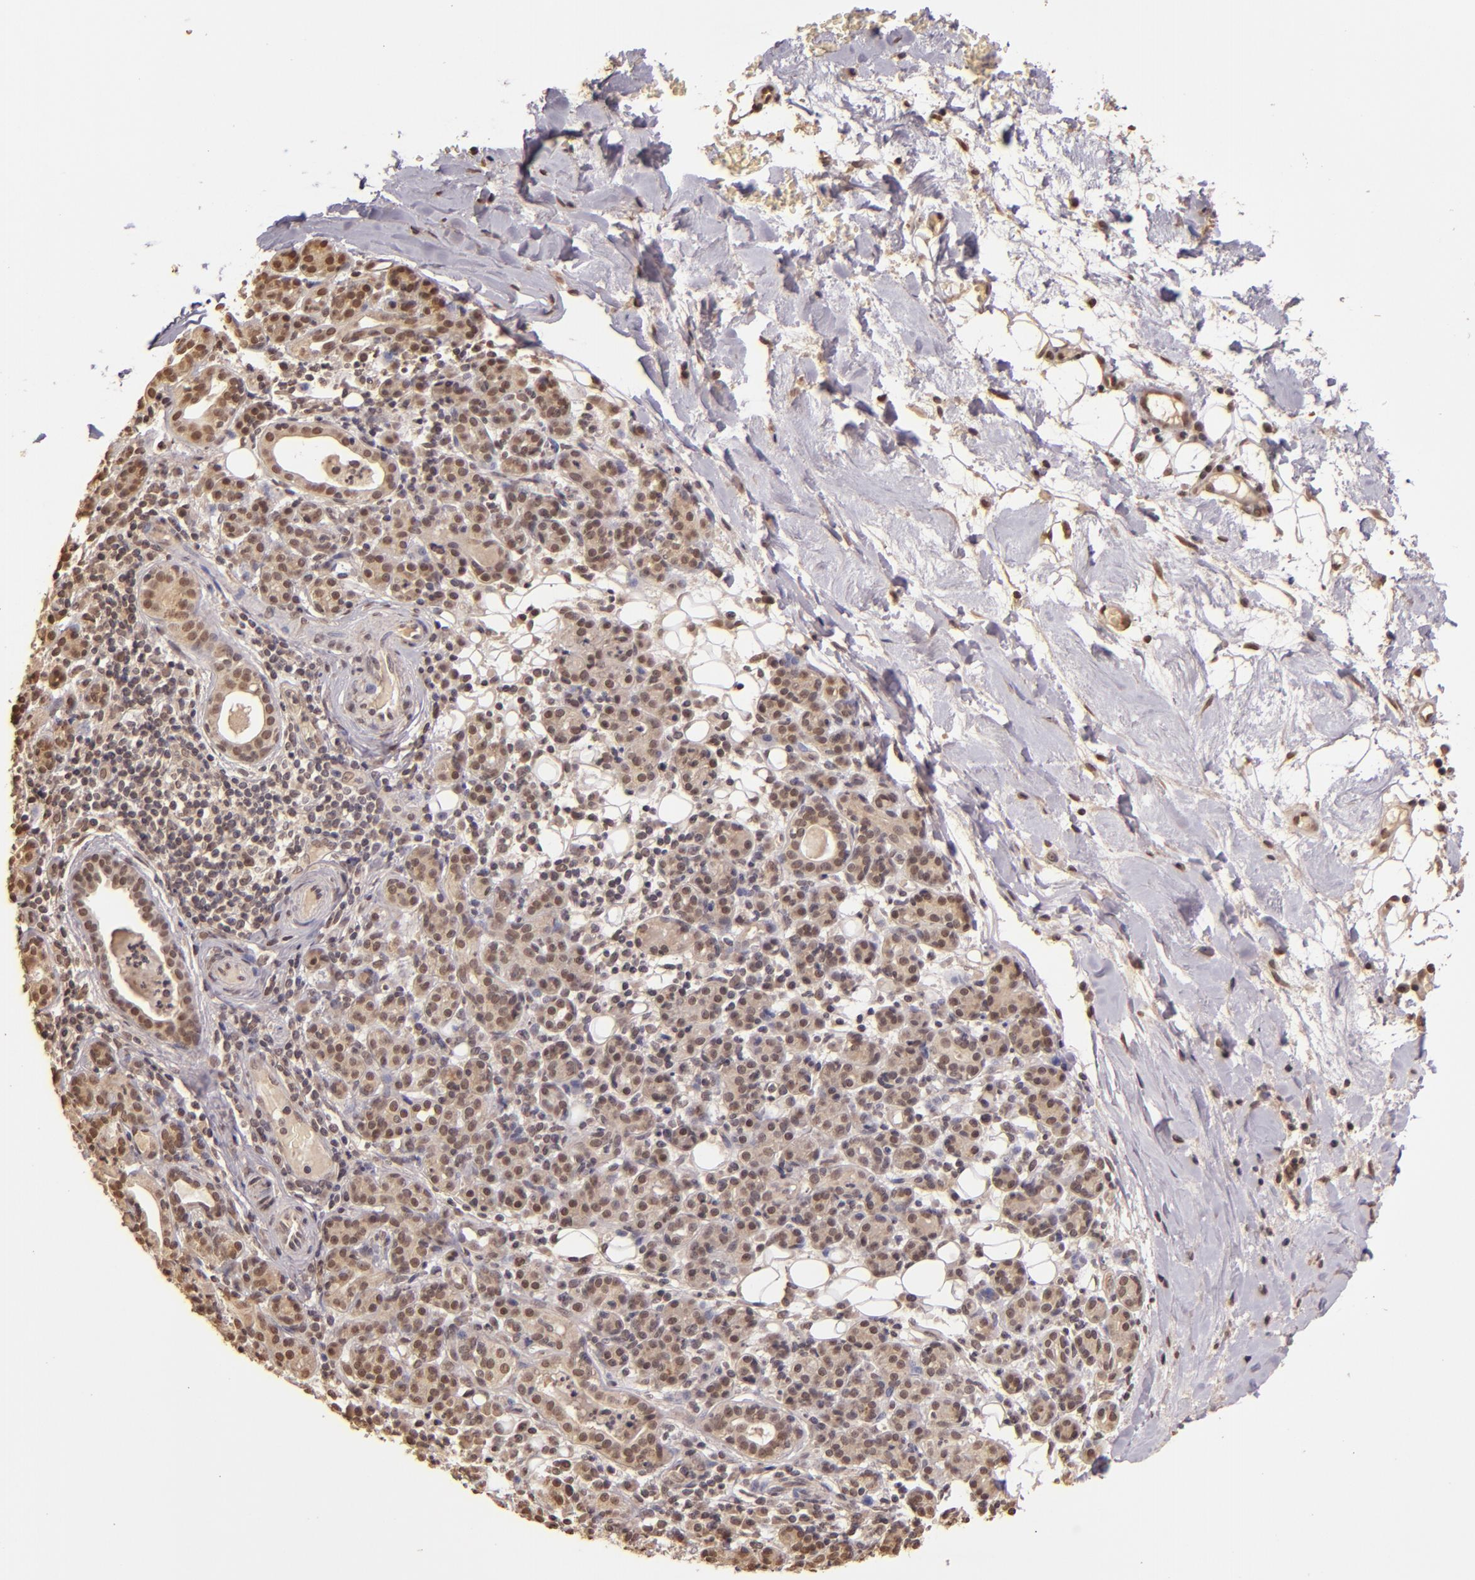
{"staining": {"intensity": "weak", "quantity": ">75%", "location": "cytoplasmic/membranous,nuclear"}, "tissue": "skin cancer", "cell_type": "Tumor cells", "image_type": "cancer", "snomed": [{"axis": "morphology", "description": "Squamous cell carcinoma, NOS"}, {"axis": "topography", "description": "Skin"}], "caption": "An image showing weak cytoplasmic/membranous and nuclear expression in about >75% of tumor cells in skin cancer, as visualized by brown immunohistochemical staining.", "gene": "CUL1", "patient": {"sex": "male", "age": 84}}